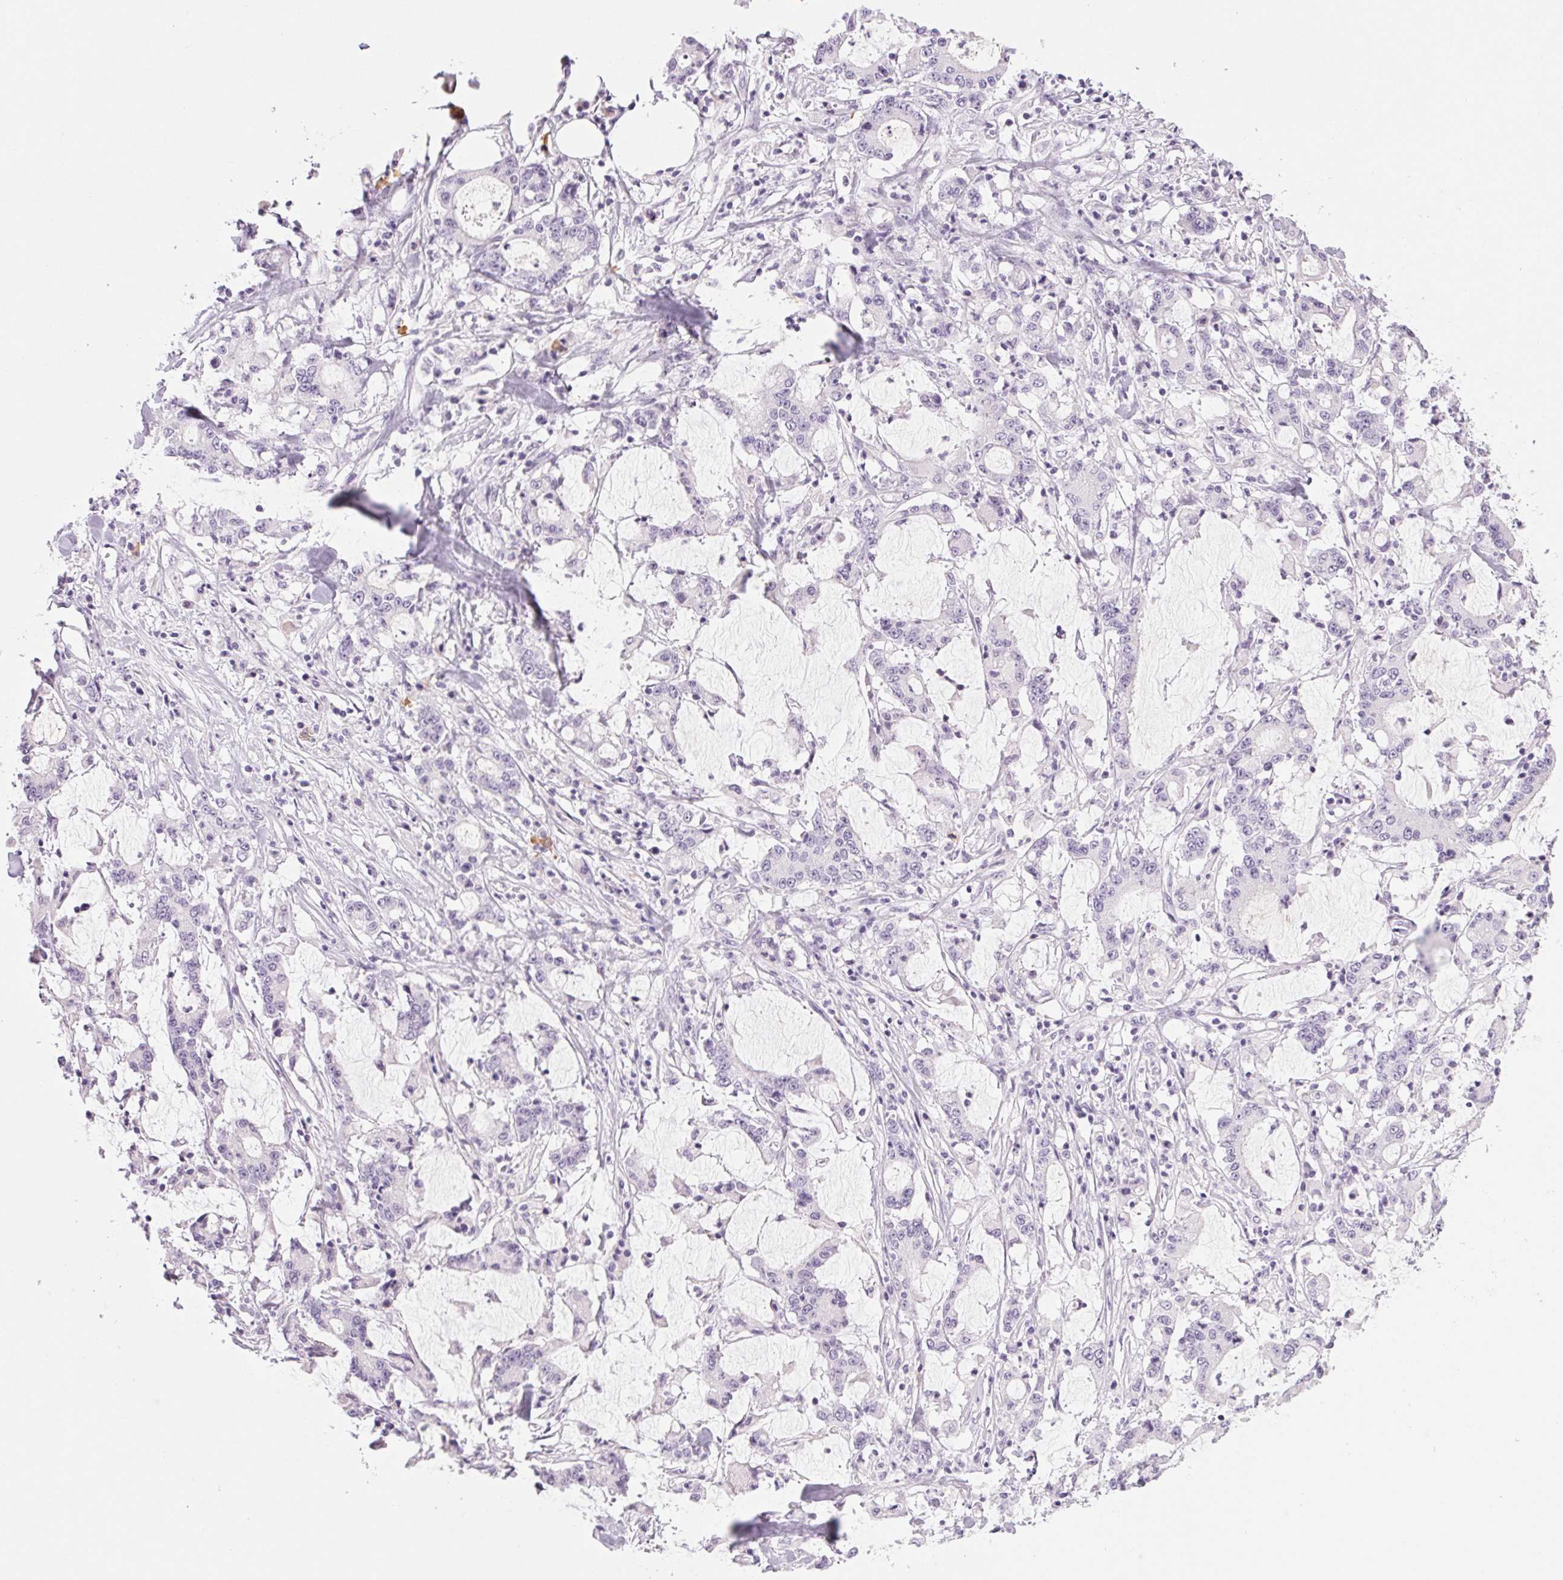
{"staining": {"intensity": "negative", "quantity": "none", "location": "none"}, "tissue": "stomach cancer", "cell_type": "Tumor cells", "image_type": "cancer", "snomed": [{"axis": "morphology", "description": "Adenocarcinoma, NOS"}, {"axis": "topography", "description": "Stomach, upper"}], "caption": "There is no significant staining in tumor cells of stomach cancer.", "gene": "IFIT1B", "patient": {"sex": "male", "age": 68}}